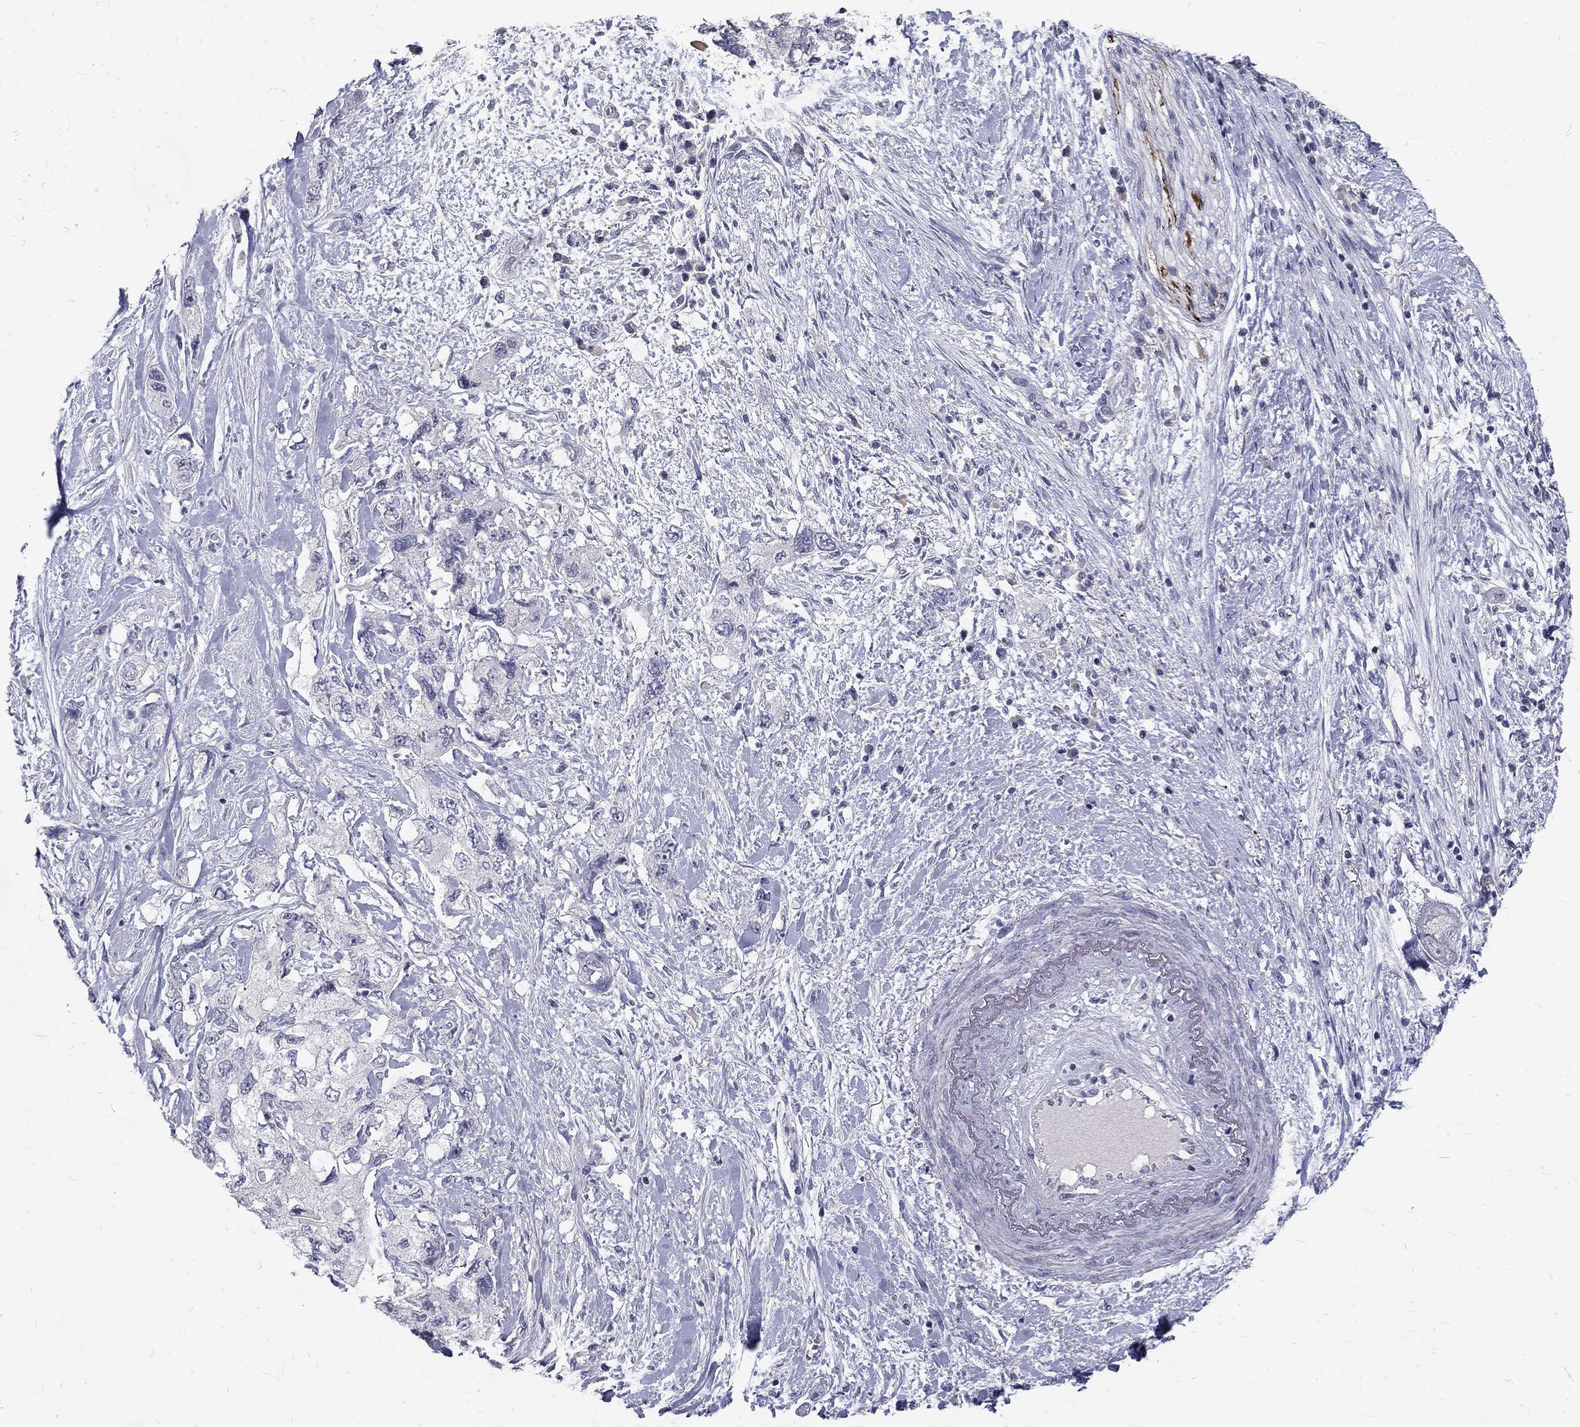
{"staining": {"intensity": "negative", "quantity": "none", "location": "none"}, "tissue": "pancreatic cancer", "cell_type": "Tumor cells", "image_type": "cancer", "snomed": [{"axis": "morphology", "description": "Adenocarcinoma, NOS"}, {"axis": "topography", "description": "Pancreas"}], "caption": "Tumor cells show no significant protein expression in pancreatic adenocarcinoma. (Immunohistochemistry, brightfield microscopy, high magnification).", "gene": "NOS1", "patient": {"sex": "female", "age": 73}}